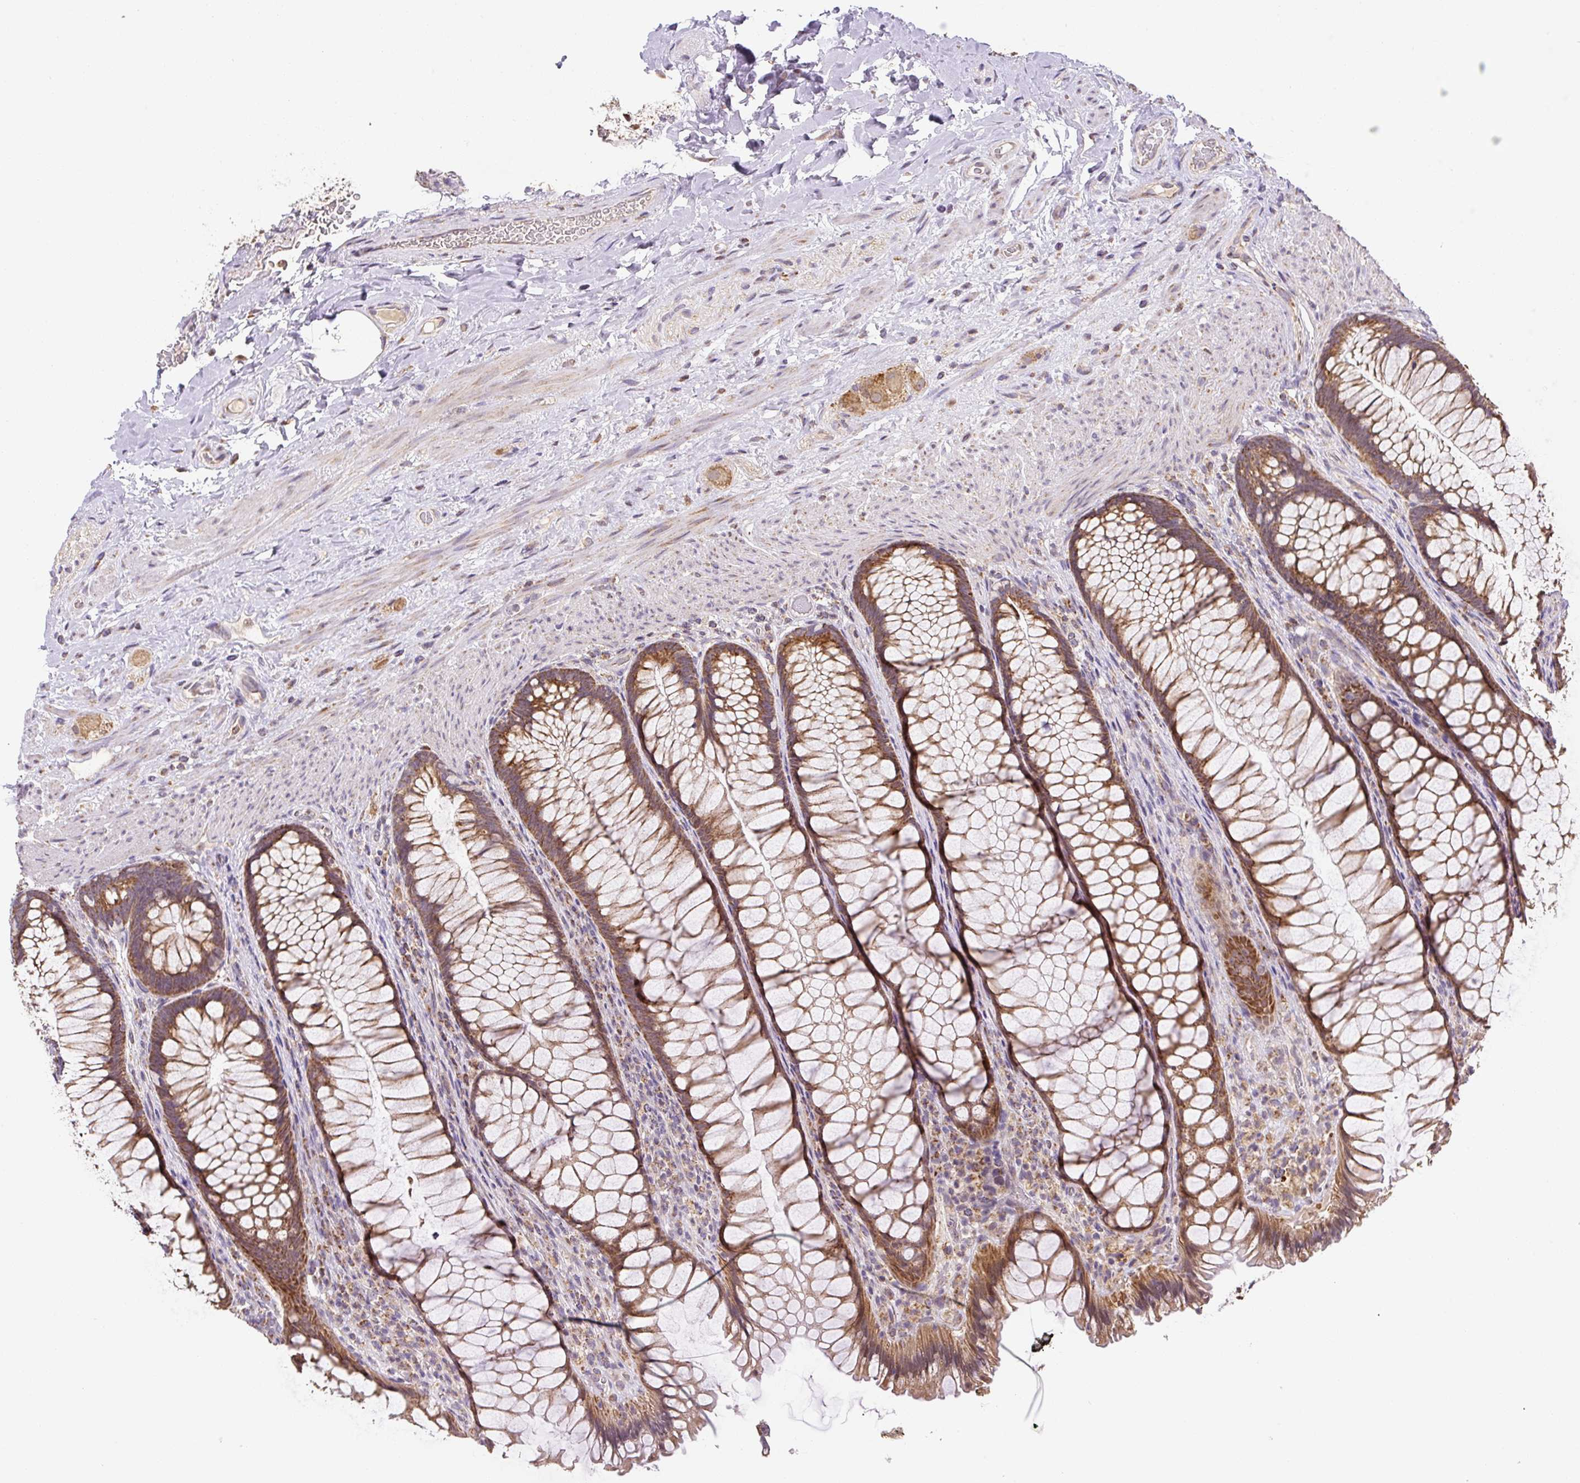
{"staining": {"intensity": "moderate", "quantity": ">75%", "location": "cytoplasmic/membranous"}, "tissue": "rectum", "cell_type": "Glandular cells", "image_type": "normal", "snomed": [{"axis": "morphology", "description": "Normal tissue, NOS"}, {"axis": "topography", "description": "Rectum"}], "caption": "Glandular cells demonstrate moderate cytoplasmic/membranous staining in about >75% of cells in normal rectum. Immunohistochemistry stains the protein in brown and the nuclei are stained blue.", "gene": "MFSD9", "patient": {"sex": "male", "age": 53}}